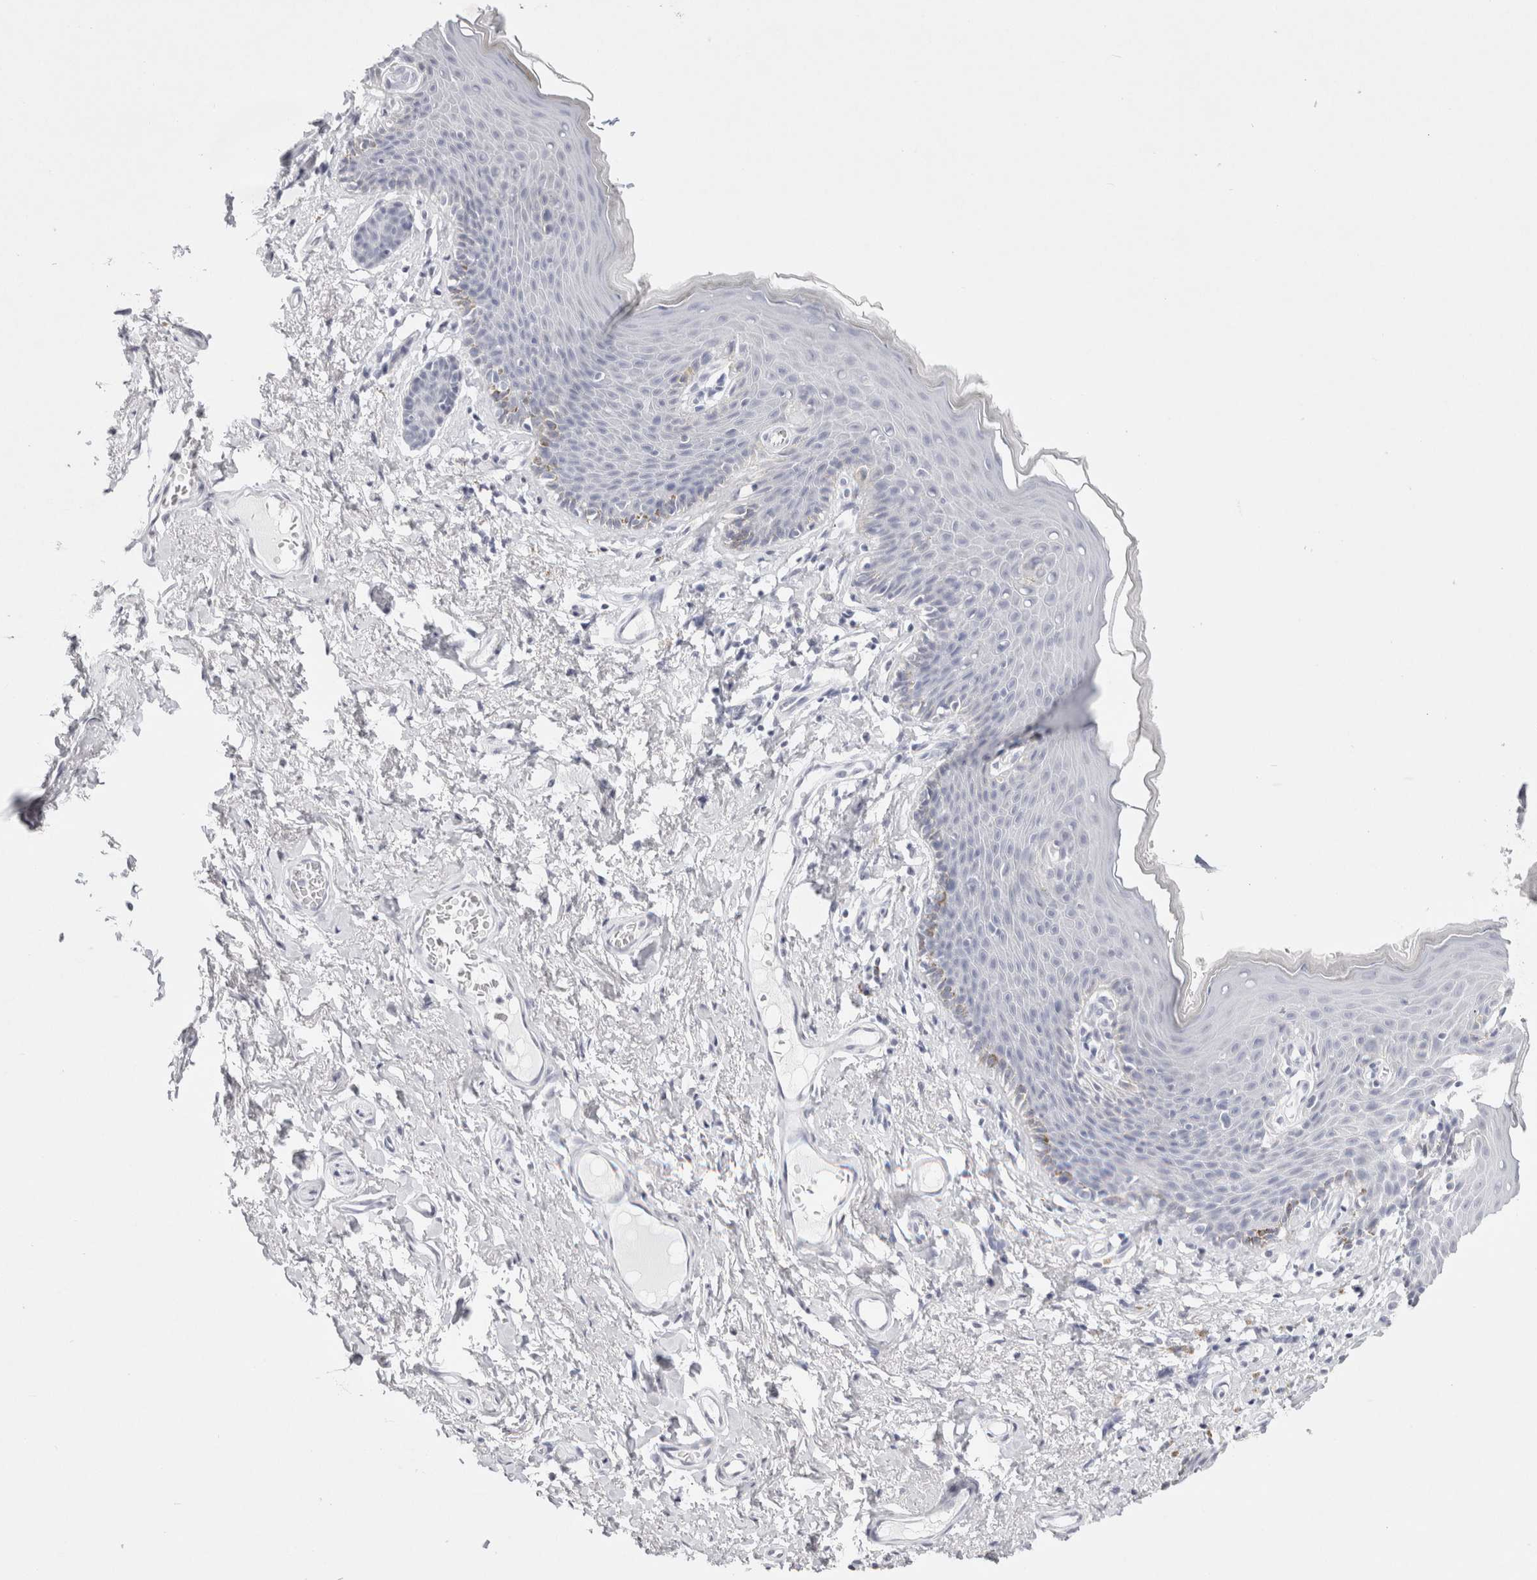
{"staining": {"intensity": "weak", "quantity": "<25%", "location": "cytoplasmic/membranous"}, "tissue": "skin", "cell_type": "Epidermal cells", "image_type": "normal", "snomed": [{"axis": "morphology", "description": "Normal tissue, NOS"}, {"axis": "topography", "description": "Vulva"}], "caption": "High magnification brightfield microscopy of benign skin stained with DAB (3,3'-diaminobenzidine) (brown) and counterstained with hematoxylin (blue): epidermal cells show no significant expression. (DAB (3,3'-diaminobenzidine) immunohistochemistry visualized using brightfield microscopy, high magnification).", "gene": "GARIN1A", "patient": {"sex": "female", "age": 66}}